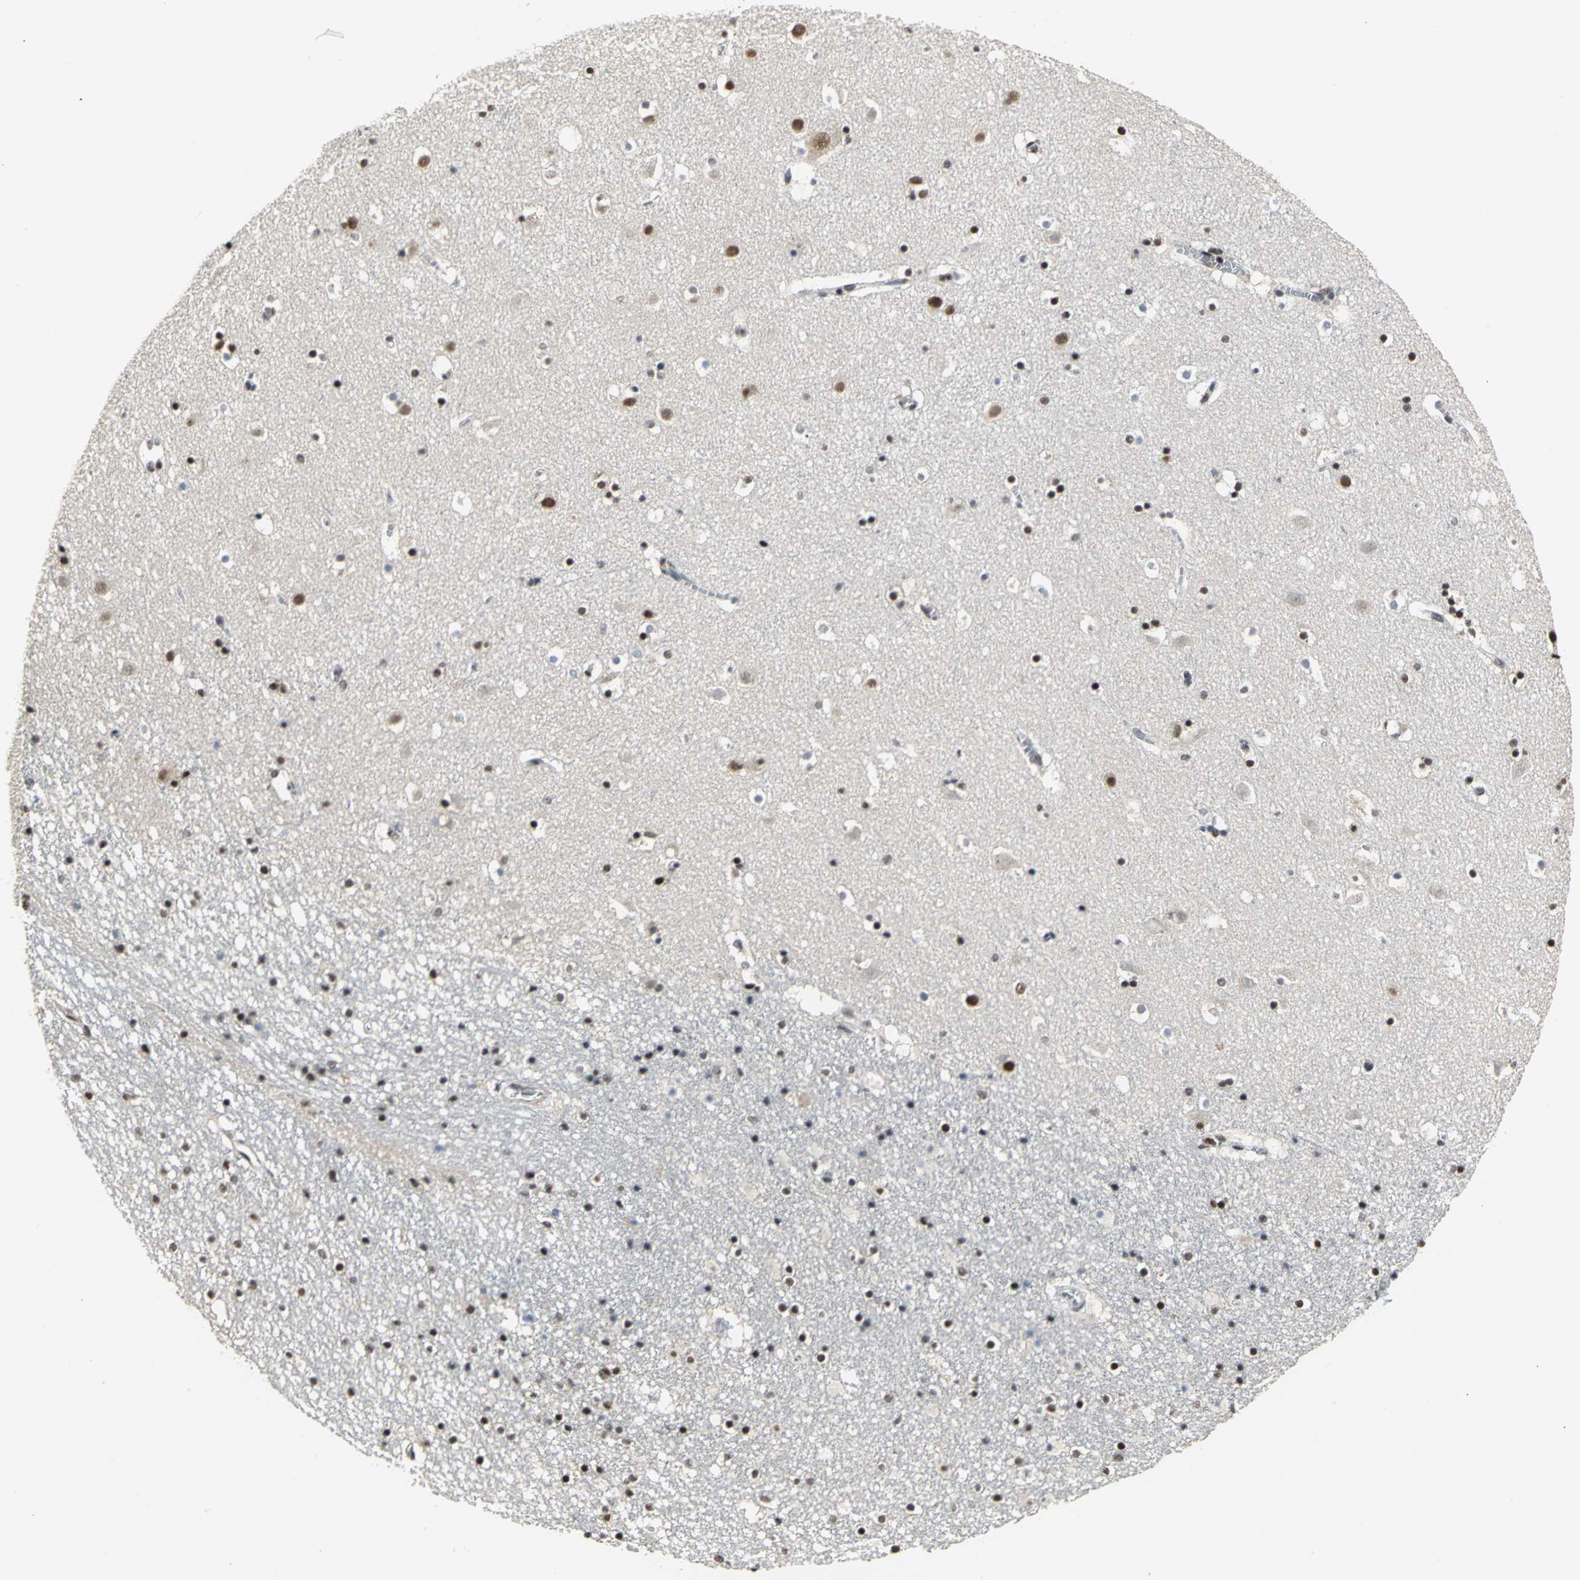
{"staining": {"intensity": "strong", "quantity": ">75%", "location": "nuclear"}, "tissue": "caudate", "cell_type": "Glial cells", "image_type": "normal", "snomed": [{"axis": "morphology", "description": "Normal tissue, NOS"}, {"axis": "topography", "description": "Lateral ventricle wall"}], "caption": "Protein staining exhibits strong nuclear staining in about >75% of glial cells in normal caudate.", "gene": "CCDC88C", "patient": {"sex": "male", "age": 45}}